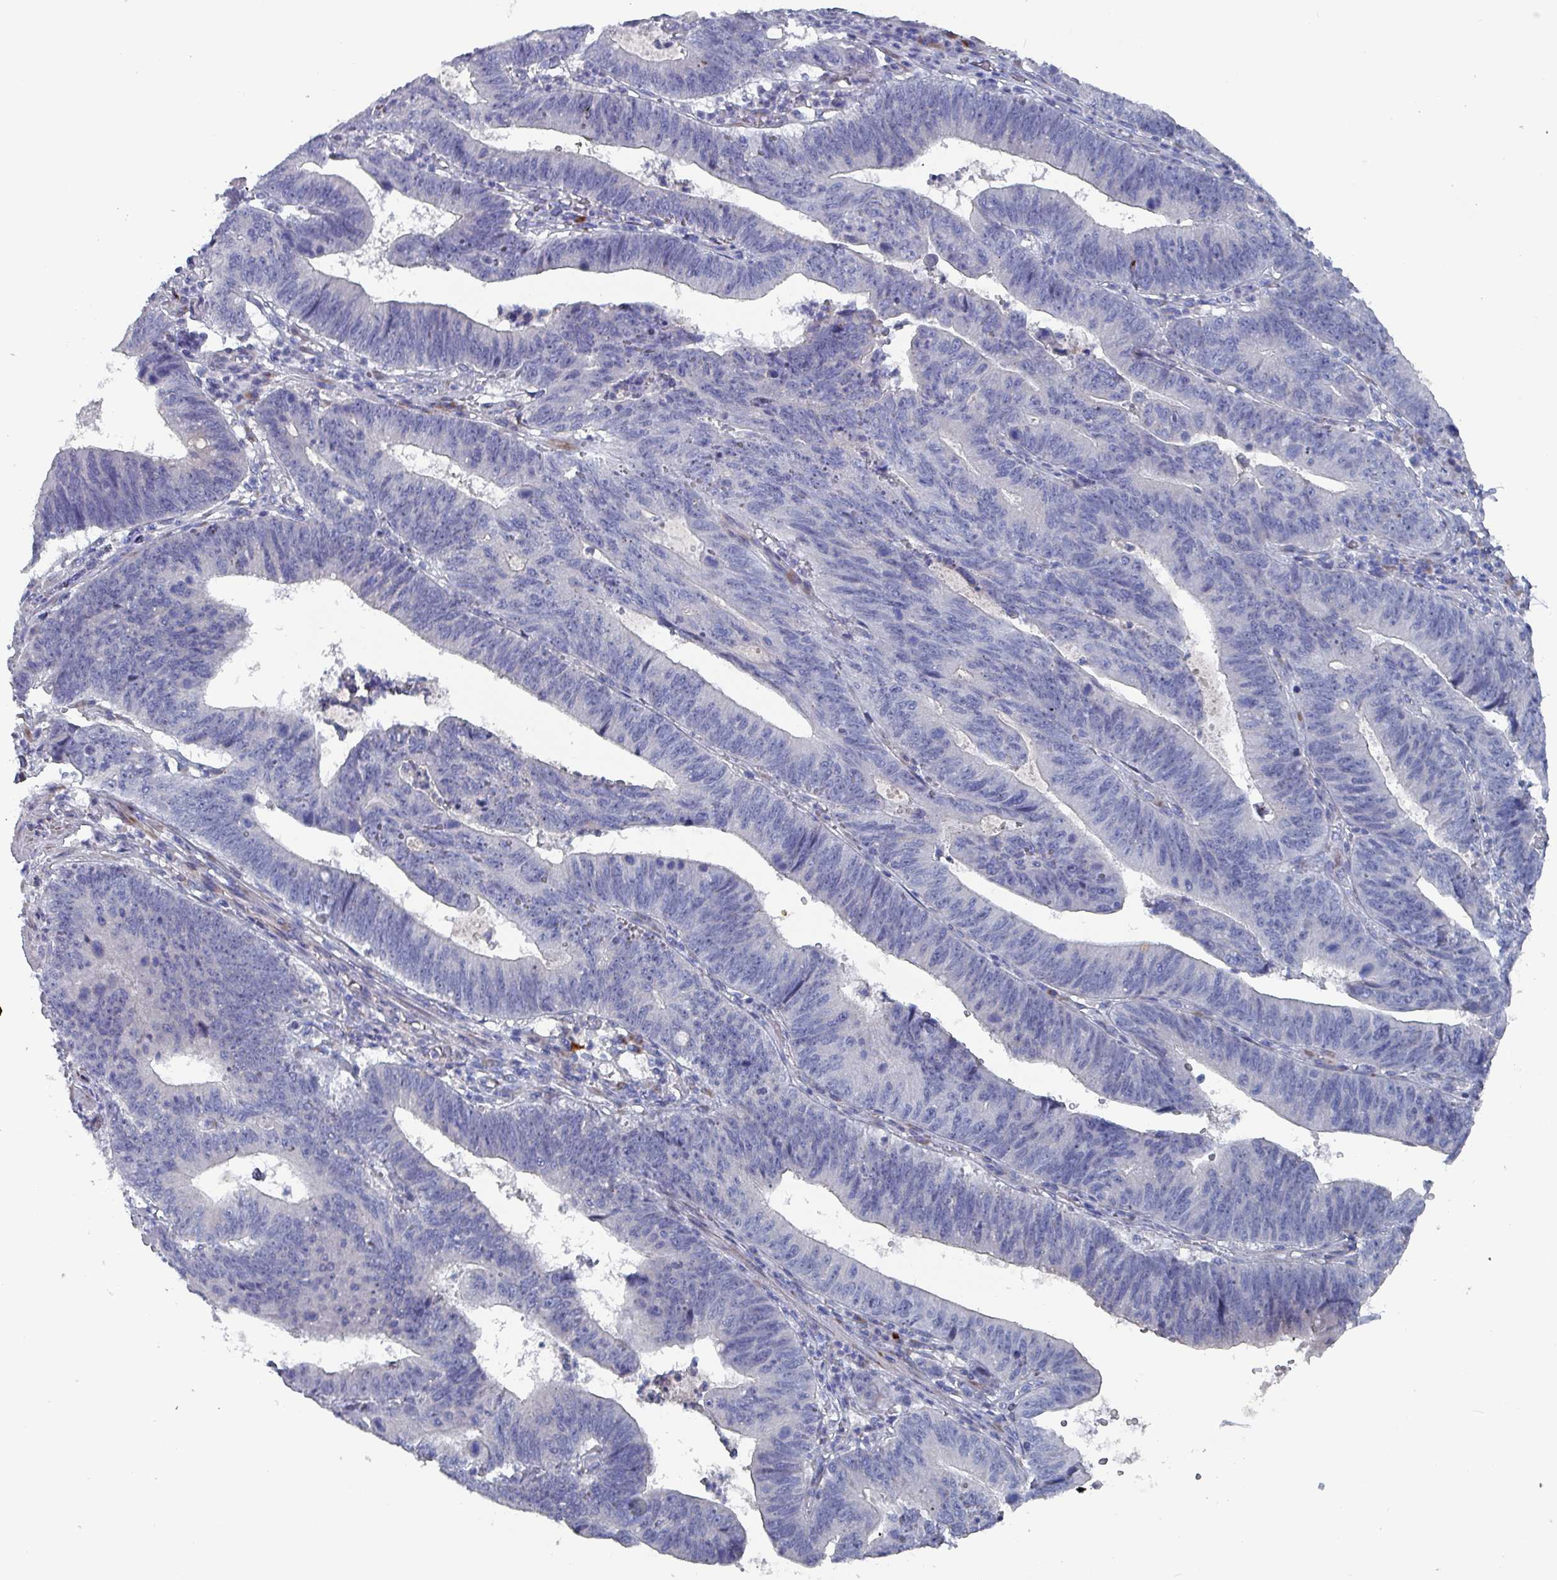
{"staining": {"intensity": "negative", "quantity": "none", "location": "none"}, "tissue": "stomach cancer", "cell_type": "Tumor cells", "image_type": "cancer", "snomed": [{"axis": "morphology", "description": "Adenocarcinoma, NOS"}, {"axis": "topography", "description": "Stomach"}], "caption": "Immunohistochemistry histopathology image of stomach adenocarcinoma stained for a protein (brown), which exhibits no staining in tumor cells.", "gene": "DRD5", "patient": {"sex": "male", "age": 59}}